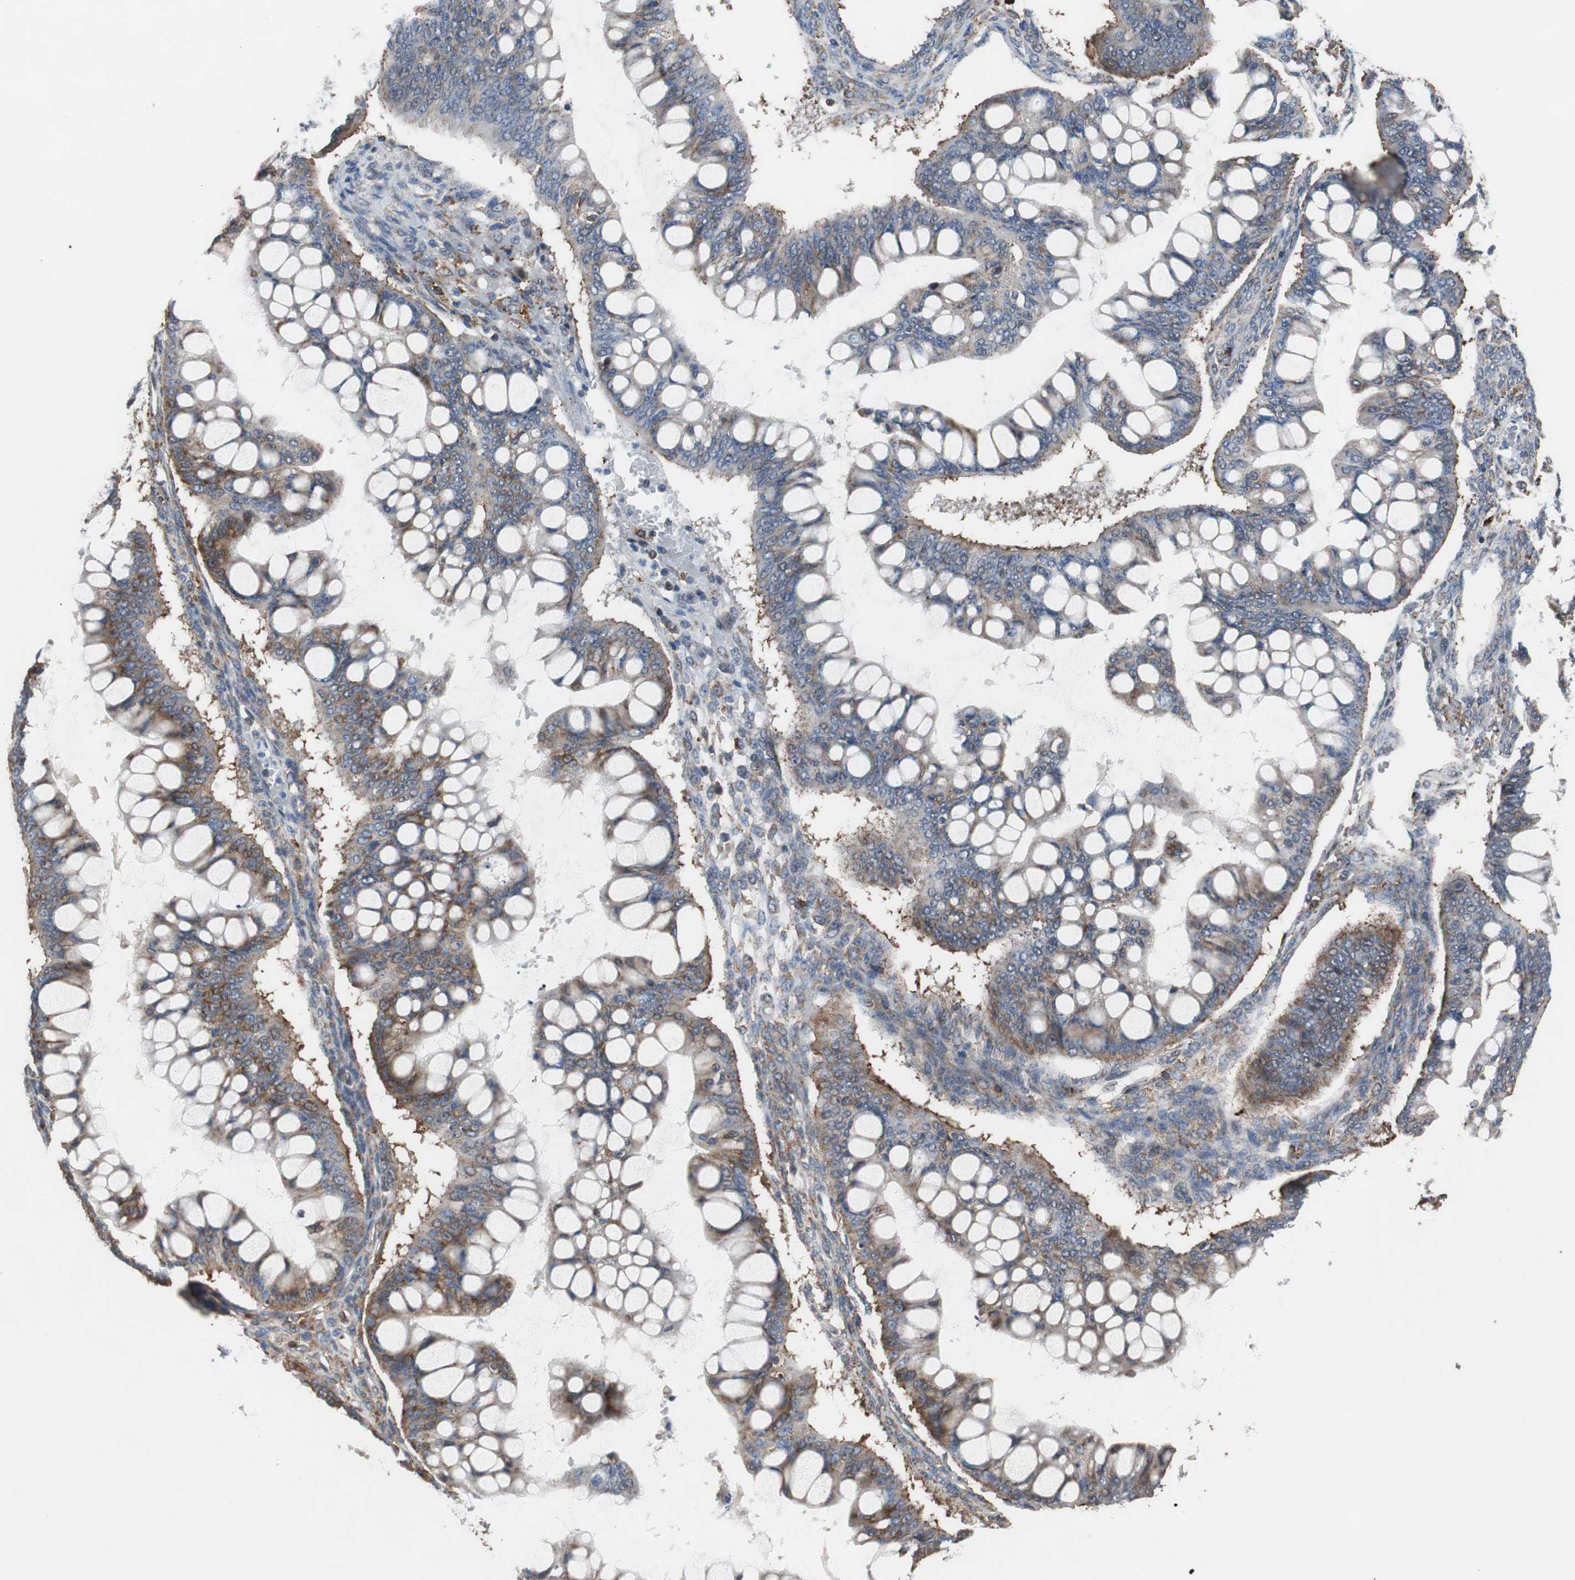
{"staining": {"intensity": "moderate", "quantity": ">75%", "location": "cytoplasmic/membranous"}, "tissue": "ovarian cancer", "cell_type": "Tumor cells", "image_type": "cancer", "snomed": [{"axis": "morphology", "description": "Cystadenocarcinoma, mucinous, NOS"}, {"axis": "topography", "description": "Ovary"}], "caption": "This is a micrograph of immunohistochemistry (IHC) staining of ovarian cancer, which shows moderate expression in the cytoplasmic/membranous of tumor cells.", "gene": "USP10", "patient": {"sex": "female", "age": 73}}